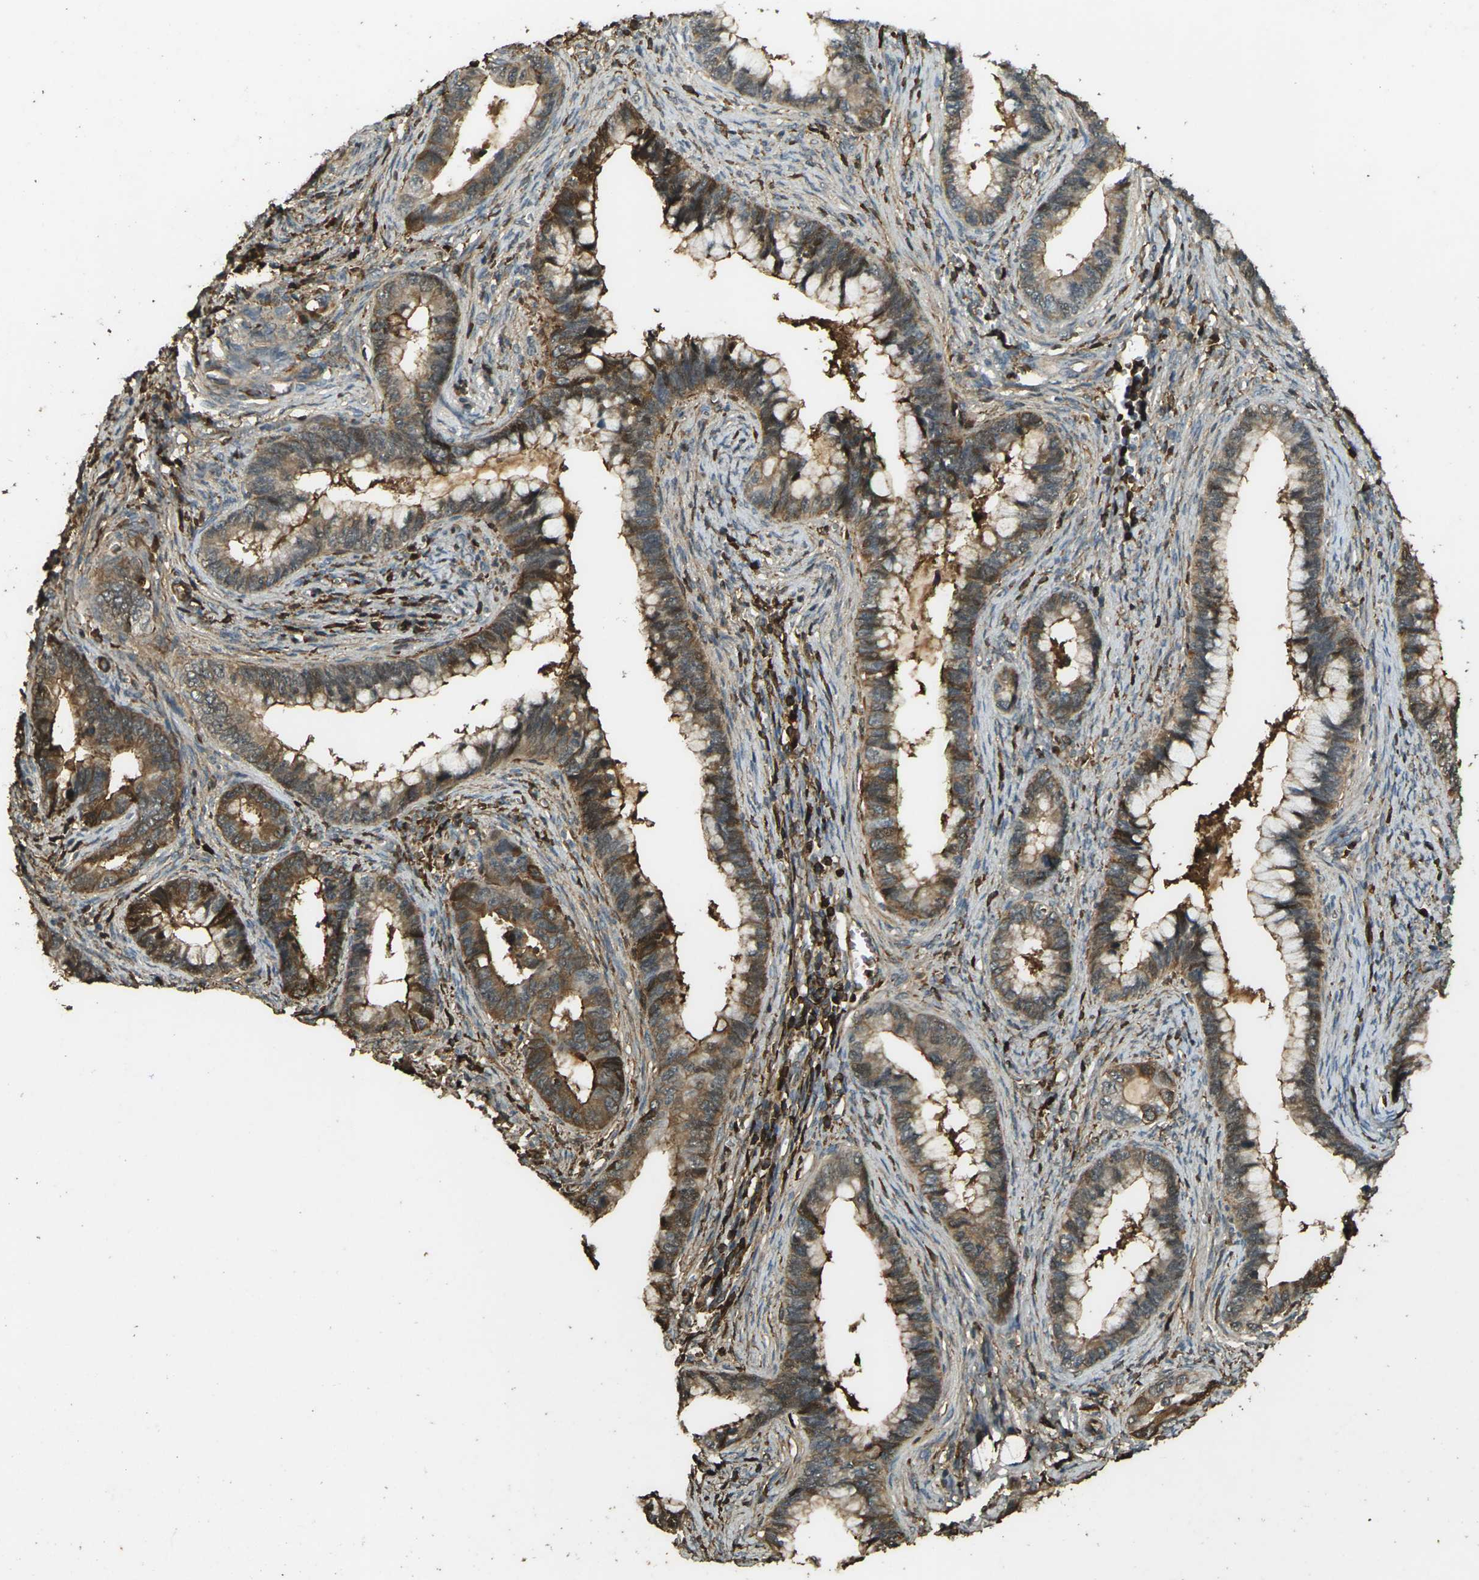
{"staining": {"intensity": "moderate", "quantity": "25%-75%", "location": "cytoplasmic/membranous"}, "tissue": "cervical cancer", "cell_type": "Tumor cells", "image_type": "cancer", "snomed": [{"axis": "morphology", "description": "Adenocarcinoma, NOS"}, {"axis": "topography", "description": "Cervix"}], "caption": "Cervical cancer (adenocarcinoma) stained for a protein (brown) demonstrates moderate cytoplasmic/membranous positive positivity in approximately 25%-75% of tumor cells.", "gene": "CYP1B1", "patient": {"sex": "female", "age": 44}}